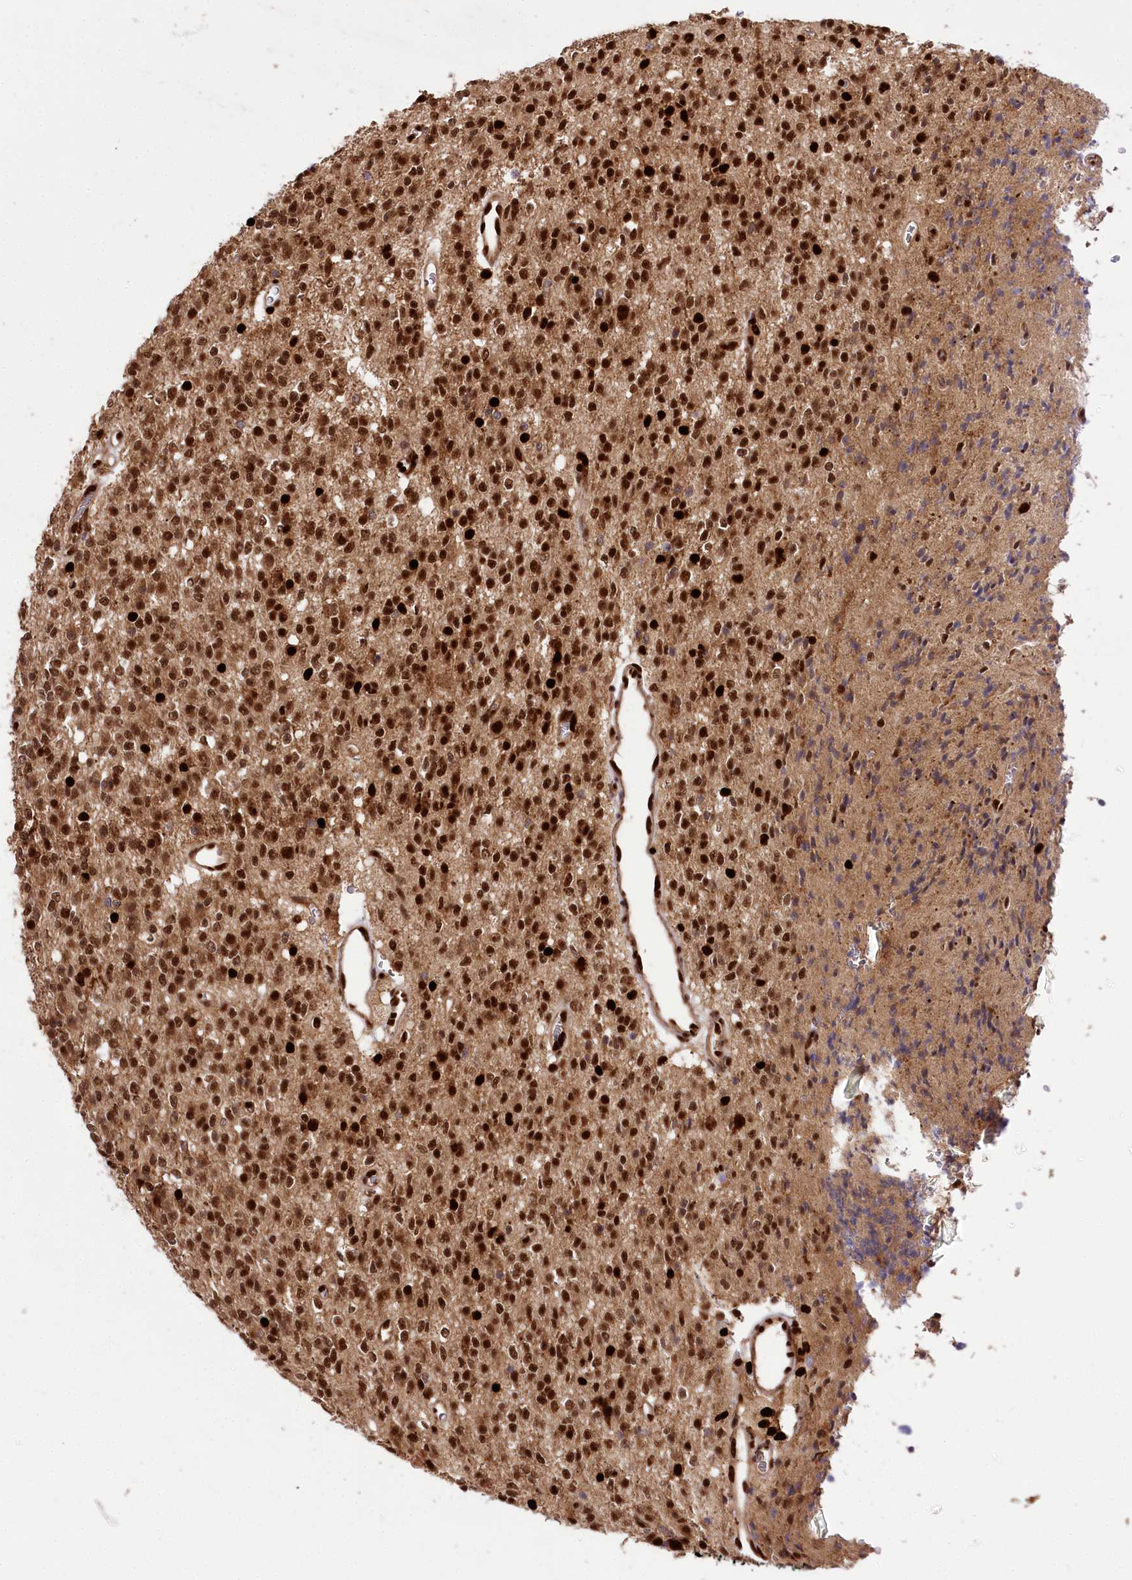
{"staining": {"intensity": "strong", "quantity": ">75%", "location": "nuclear"}, "tissue": "glioma", "cell_type": "Tumor cells", "image_type": "cancer", "snomed": [{"axis": "morphology", "description": "Glioma, malignant, High grade"}, {"axis": "topography", "description": "Brain"}], "caption": "High-grade glioma (malignant) stained with a brown dye demonstrates strong nuclear positive positivity in approximately >75% of tumor cells.", "gene": "FIGN", "patient": {"sex": "male", "age": 34}}